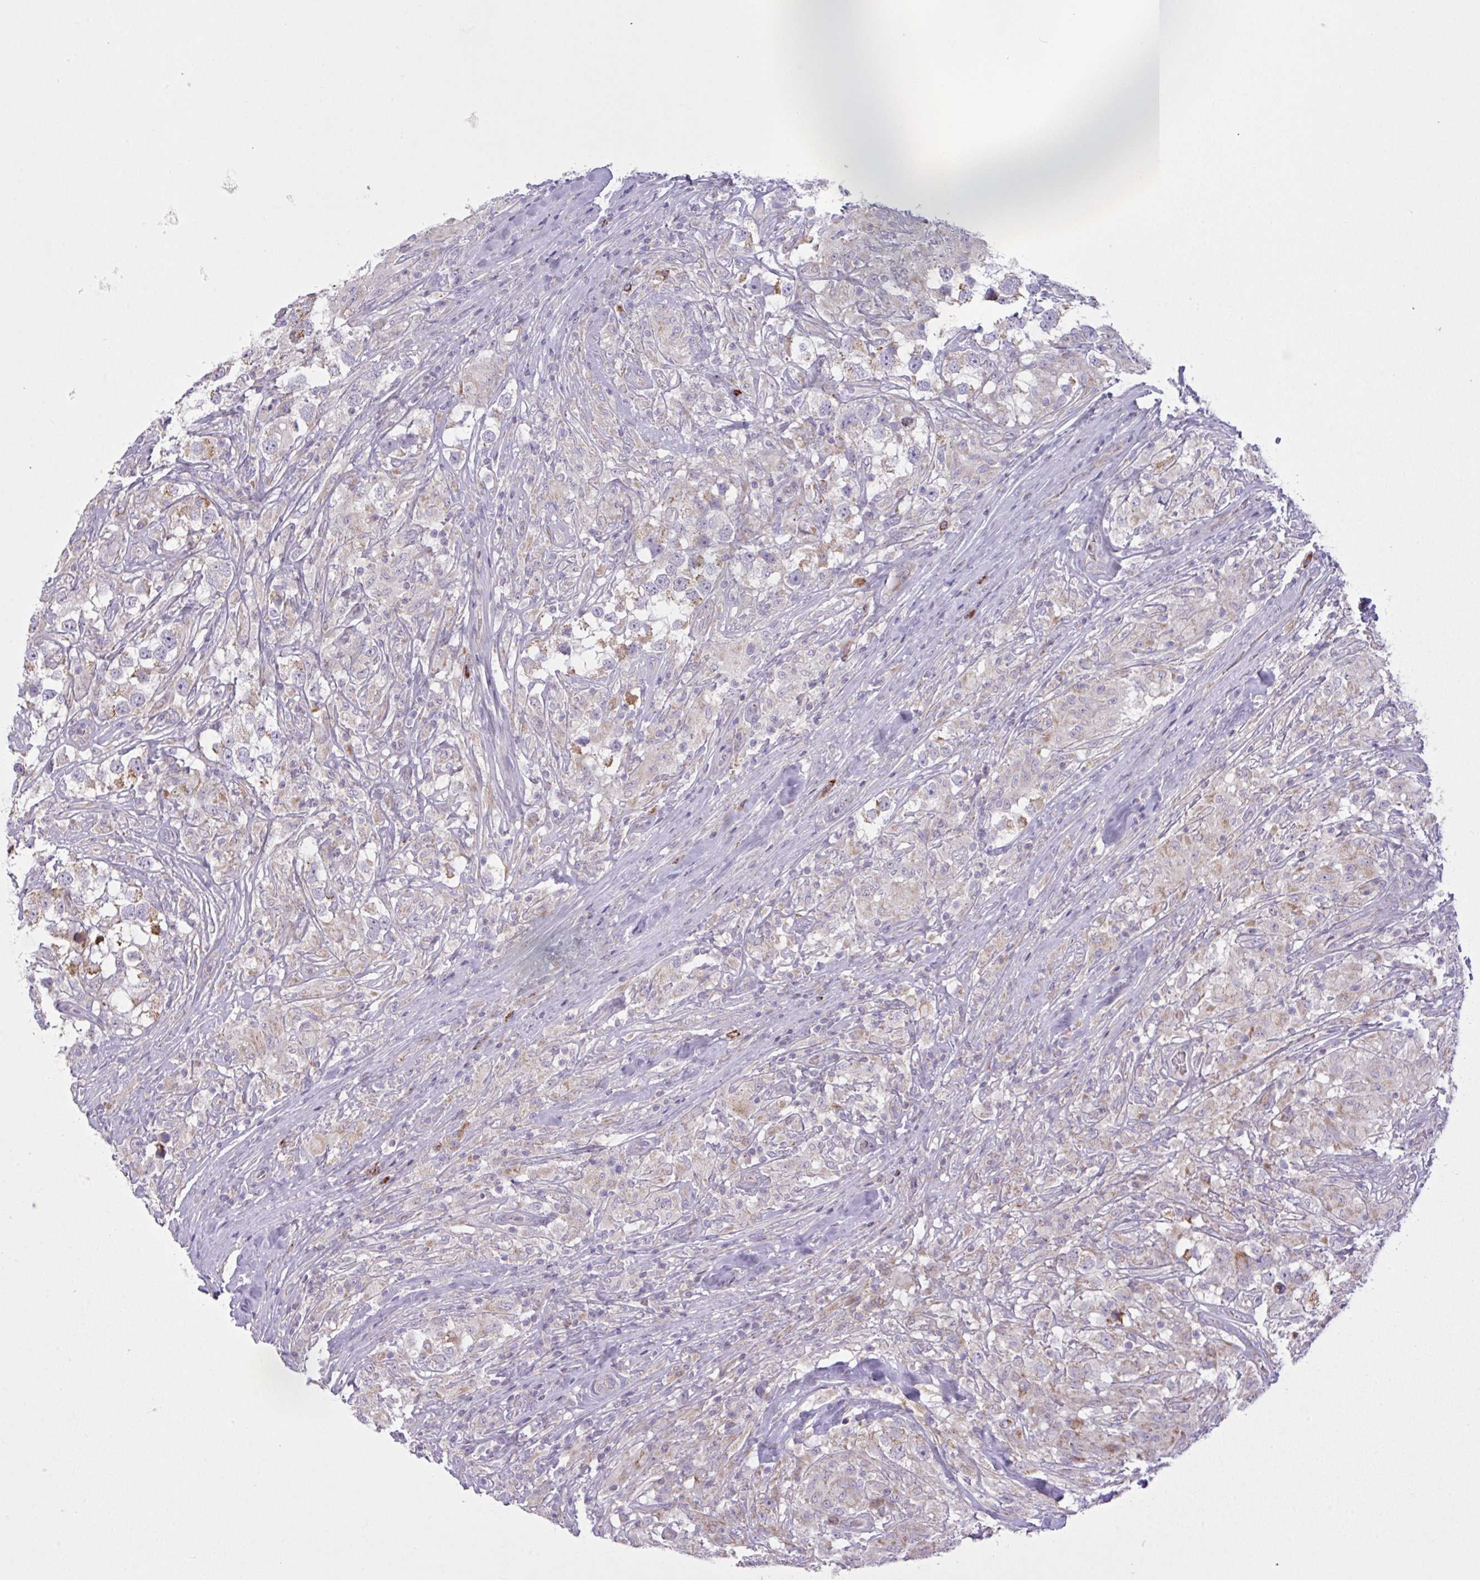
{"staining": {"intensity": "moderate", "quantity": "25%-75%", "location": "cytoplasmic/membranous"}, "tissue": "testis cancer", "cell_type": "Tumor cells", "image_type": "cancer", "snomed": [{"axis": "morphology", "description": "Seminoma, NOS"}, {"axis": "topography", "description": "Testis"}], "caption": "Immunohistochemistry (IHC) of human seminoma (testis) displays medium levels of moderate cytoplasmic/membranous staining in approximately 25%-75% of tumor cells. (IHC, brightfield microscopy, high magnification).", "gene": "CHDH", "patient": {"sex": "male", "age": 46}}